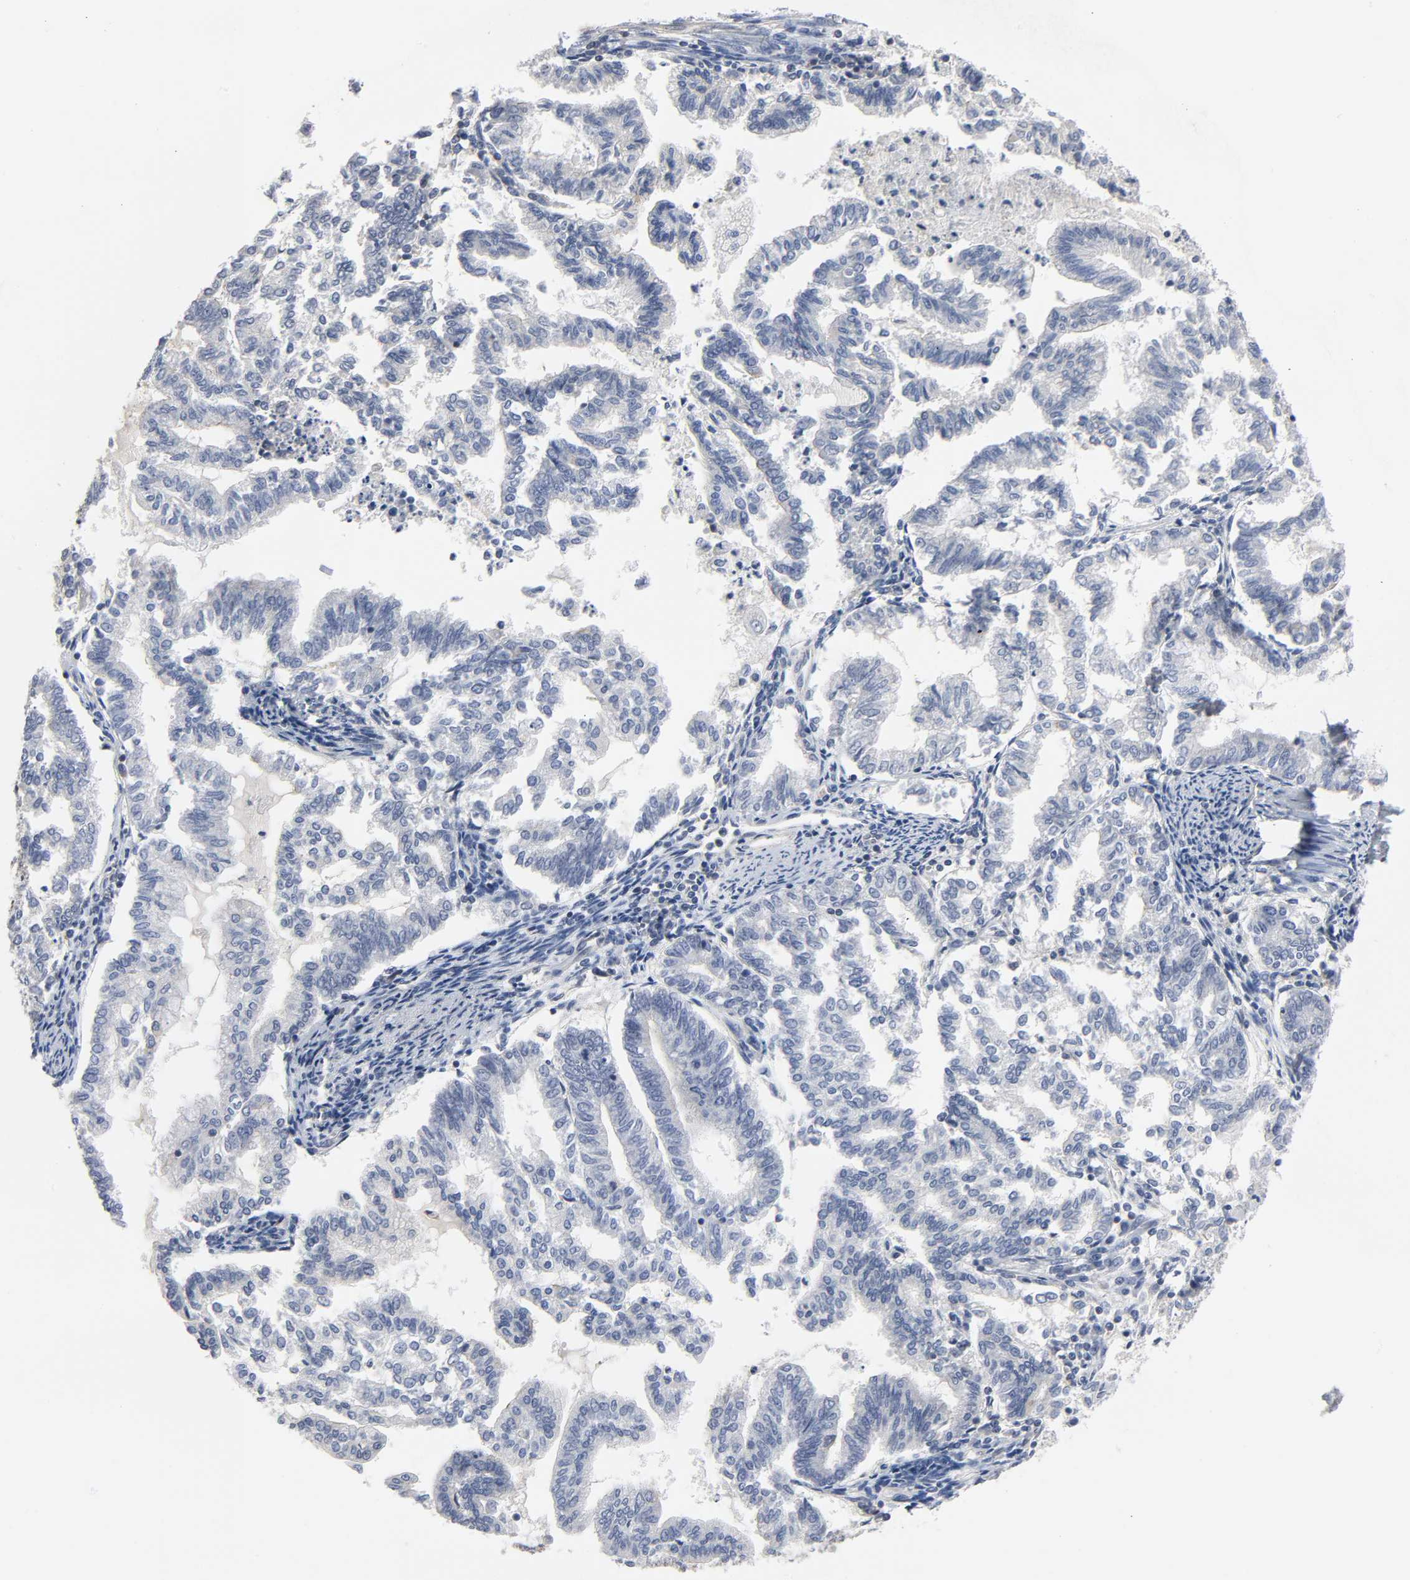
{"staining": {"intensity": "negative", "quantity": "none", "location": "none"}, "tissue": "endometrial cancer", "cell_type": "Tumor cells", "image_type": "cancer", "snomed": [{"axis": "morphology", "description": "Adenocarcinoma, NOS"}, {"axis": "topography", "description": "Endometrium"}], "caption": "The image reveals no staining of tumor cells in adenocarcinoma (endometrial).", "gene": "DDX10", "patient": {"sex": "female", "age": 79}}